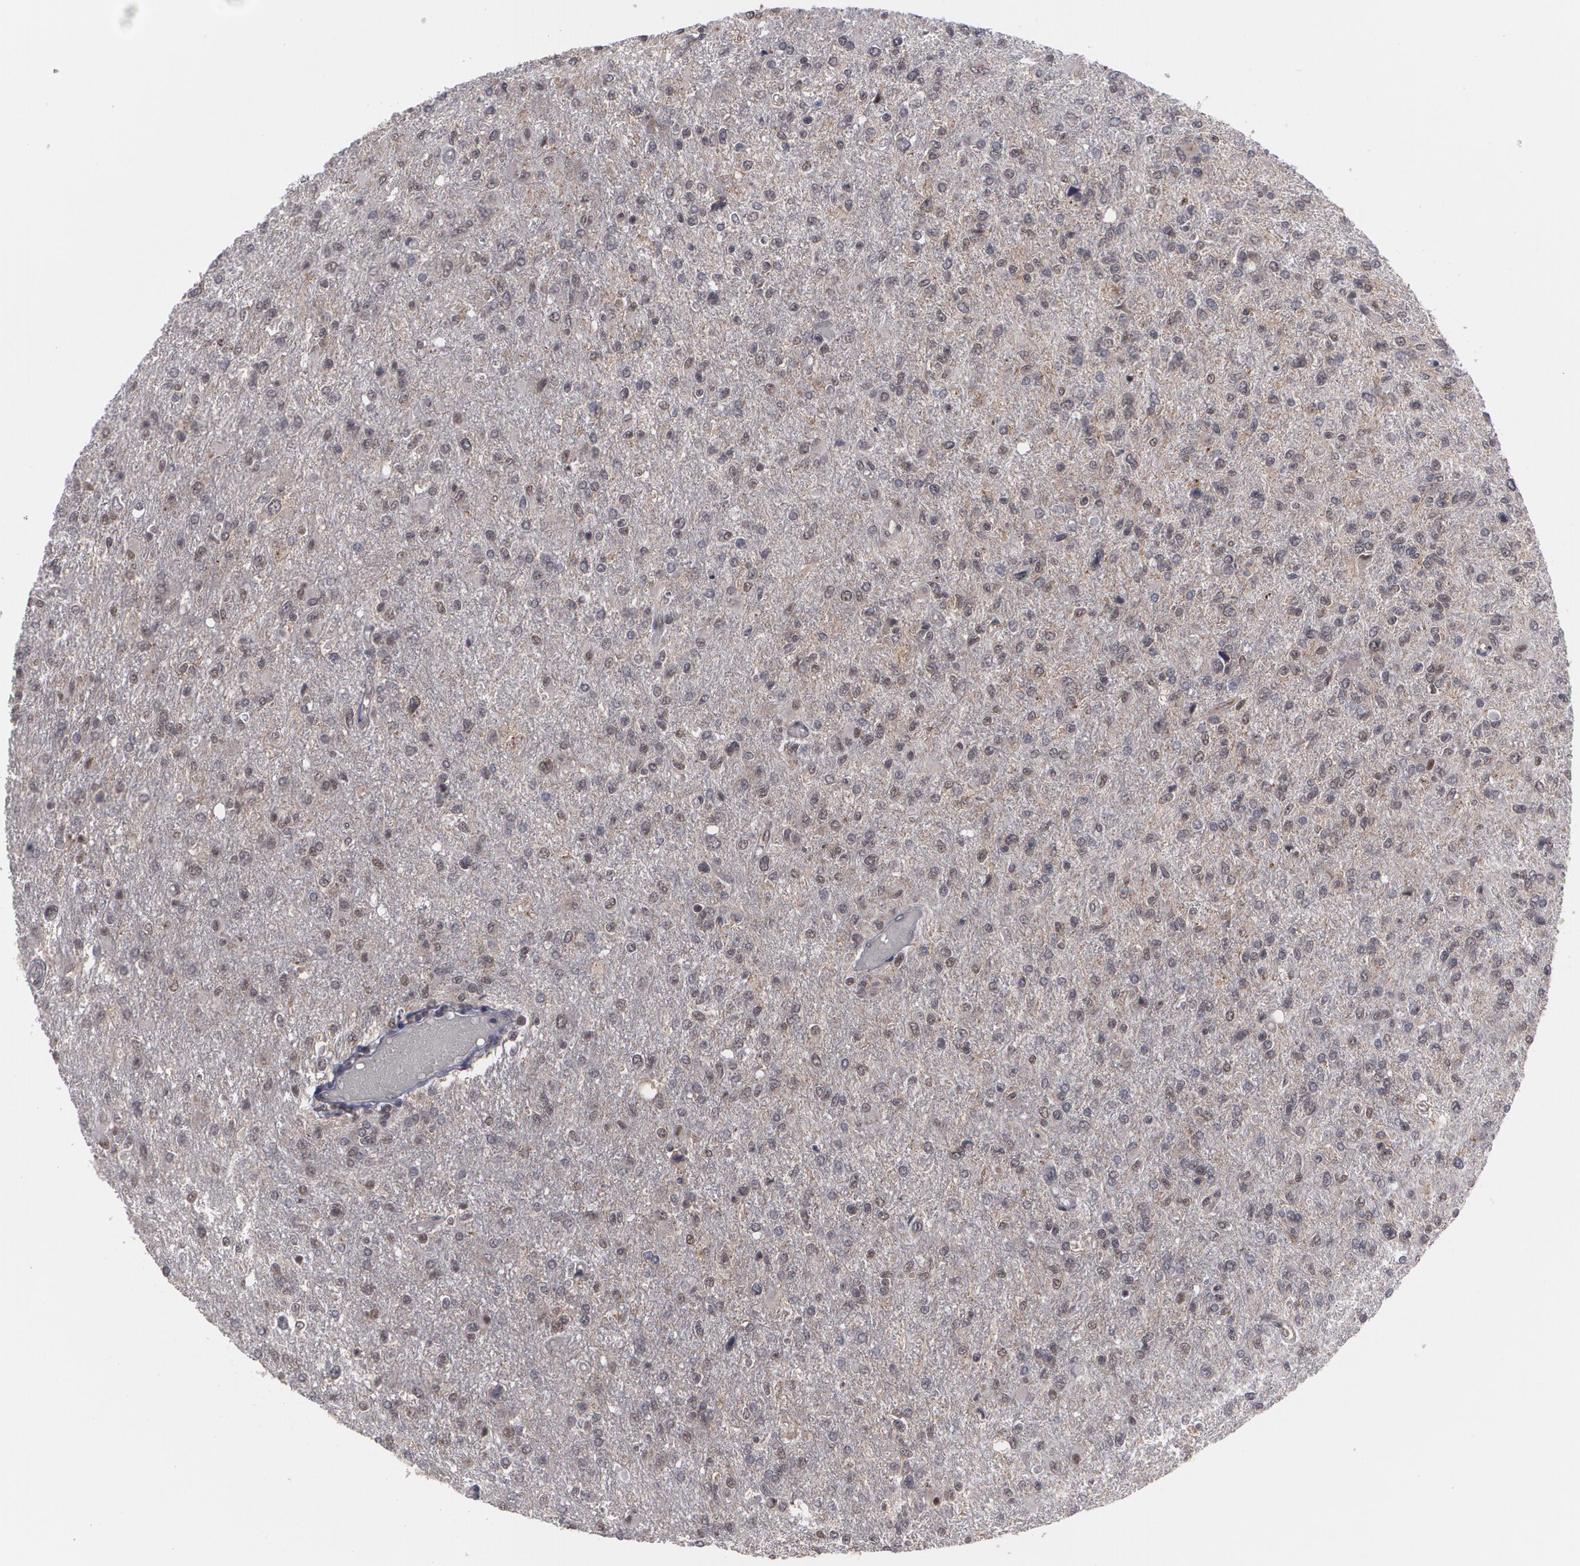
{"staining": {"intensity": "moderate", "quantity": ">75%", "location": "nuclear"}, "tissue": "glioma", "cell_type": "Tumor cells", "image_type": "cancer", "snomed": [{"axis": "morphology", "description": "Glioma, malignant, High grade"}, {"axis": "topography", "description": "Cerebral cortex"}], "caption": "Immunohistochemistry (DAB (3,3'-diaminobenzidine)) staining of human glioma displays moderate nuclear protein staining in approximately >75% of tumor cells. The staining was performed using DAB to visualize the protein expression in brown, while the nuclei were stained in blue with hematoxylin (Magnification: 20x).", "gene": "INTS6", "patient": {"sex": "male", "age": 76}}